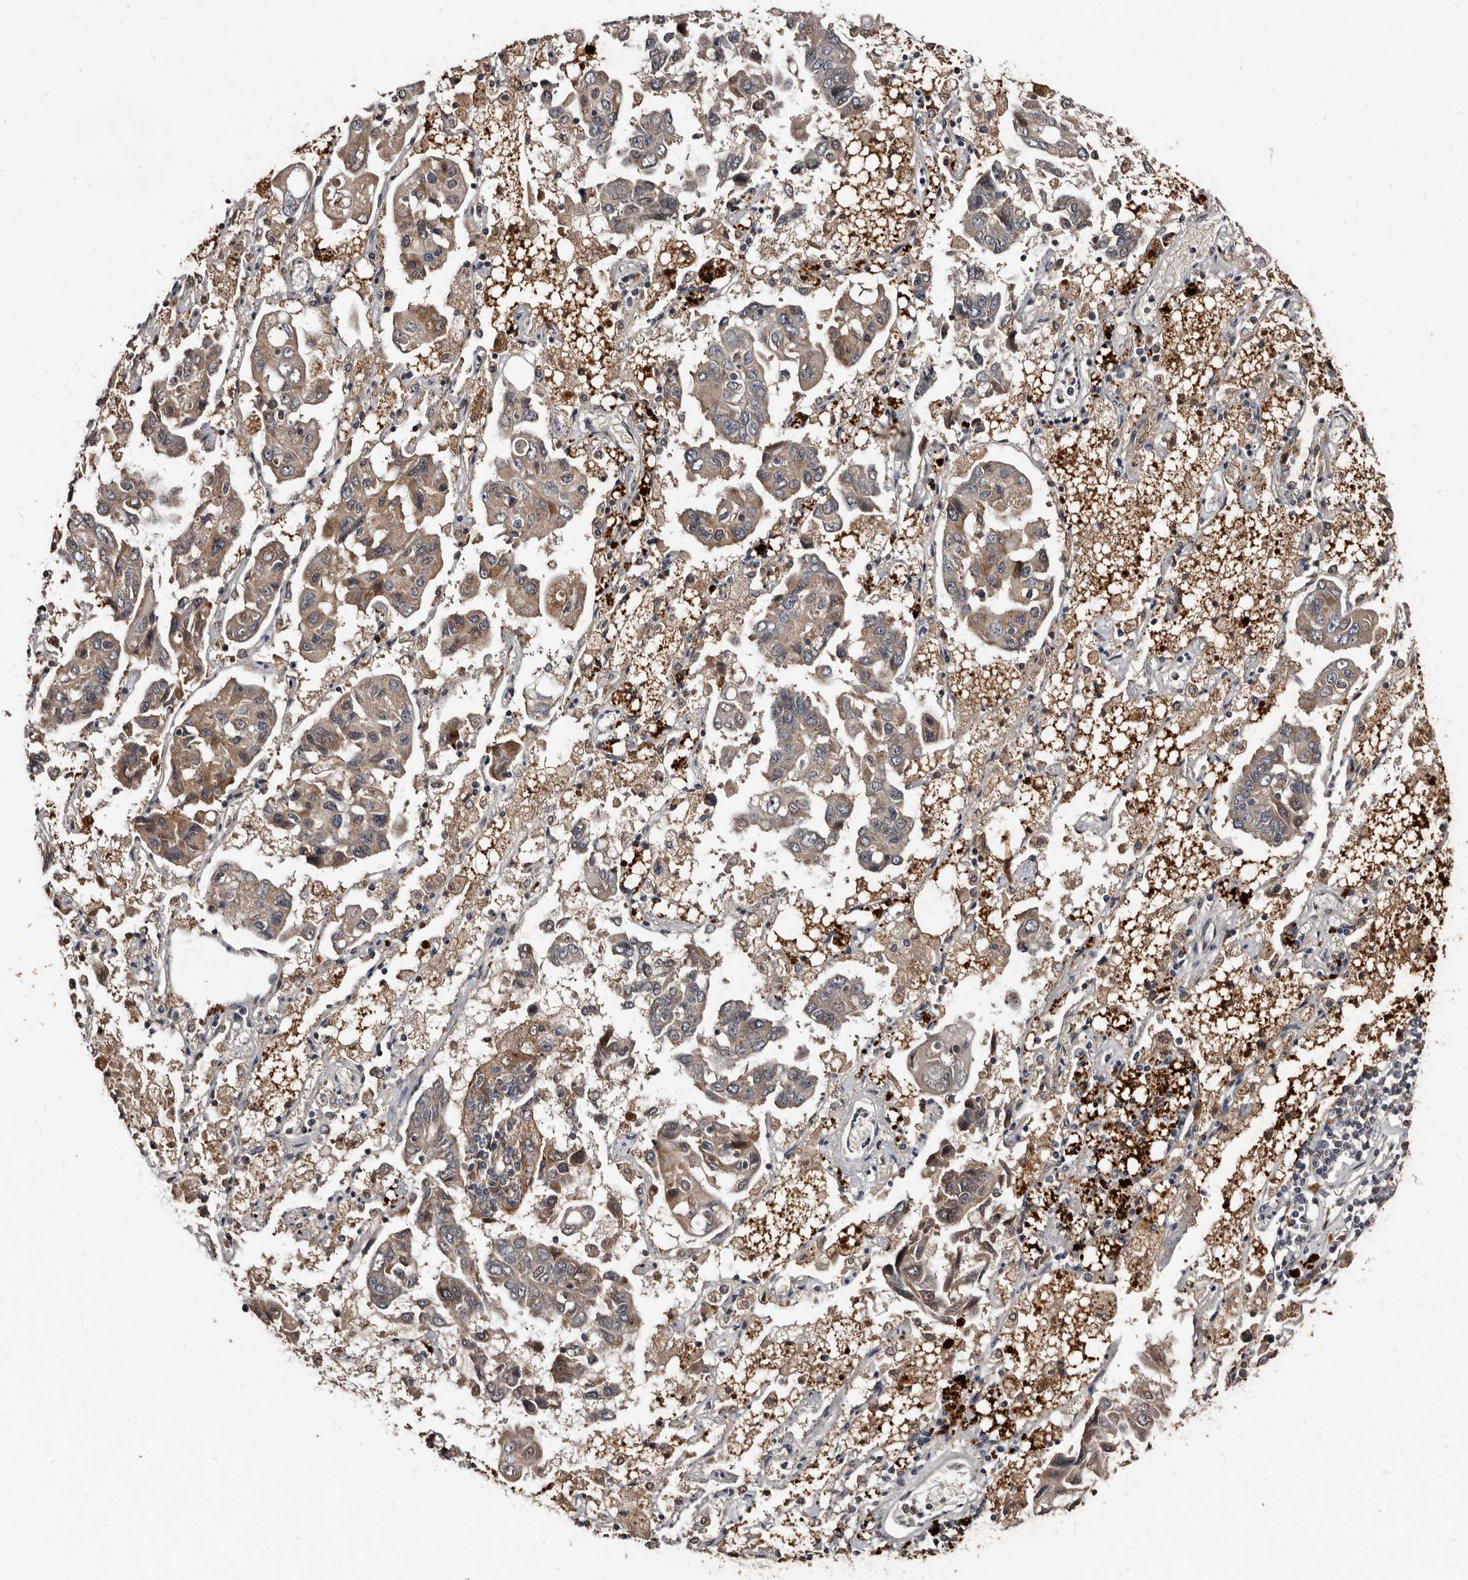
{"staining": {"intensity": "weak", "quantity": ">75%", "location": "cytoplasmic/membranous"}, "tissue": "lung cancer", "cell_type": "Tumor cells", "image_type": "cancer", "snomed": [{"axis": "morphology", "description": "Adenocarcinoma, NOS"}, {"axis": "topography", "description": "Lung"}], "caption": "An image showing weak cytoplasmic/membranous expression in approximately >75% of tumor cells in adenocarcinoma (lung), as visualized by brown immunohistochemical staining.", "gene": "PMVK", "patient": {"sex": "male", "age": 64}}